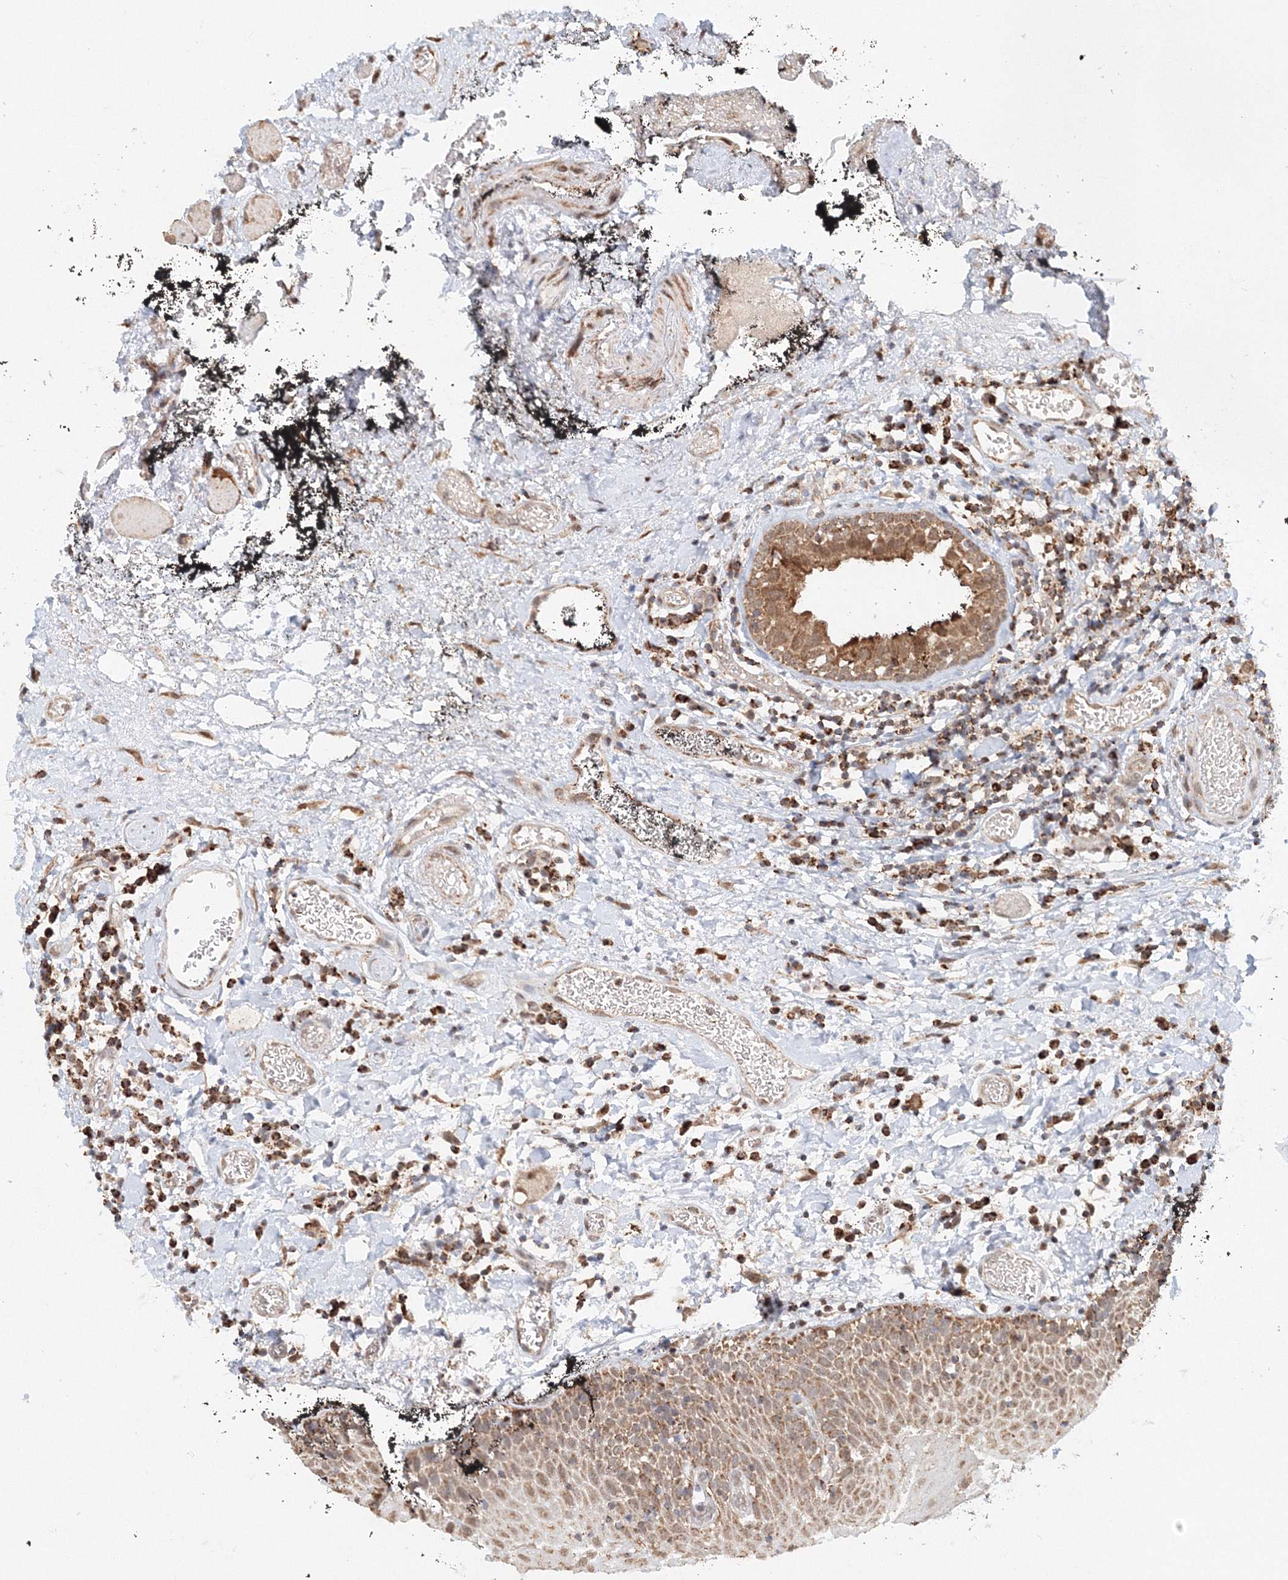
{"staining": {"intensity": "moderate", "quantity": ">75%", "location": "cytoplasmic/membranous,nuclear"}, "tissue": "oral mucosa", "cell_type": "Squamous epithelial cells", "image_type": "normal", "snomed": [{"axis": "morphology", "description": "Normal tissue, NOS"}, {"axis": "topography", "description": "Oral tissue"}], "caption": "Immunohistochemistry of unremarkable human oral mucosa reveals medium levels of moderate cytoplasmic/membranous,nuclear positivity in approximately >75% of squamous epithelial cells.", "gene": "PSMD6", "patient": {"sex": "male", "age": 74}}